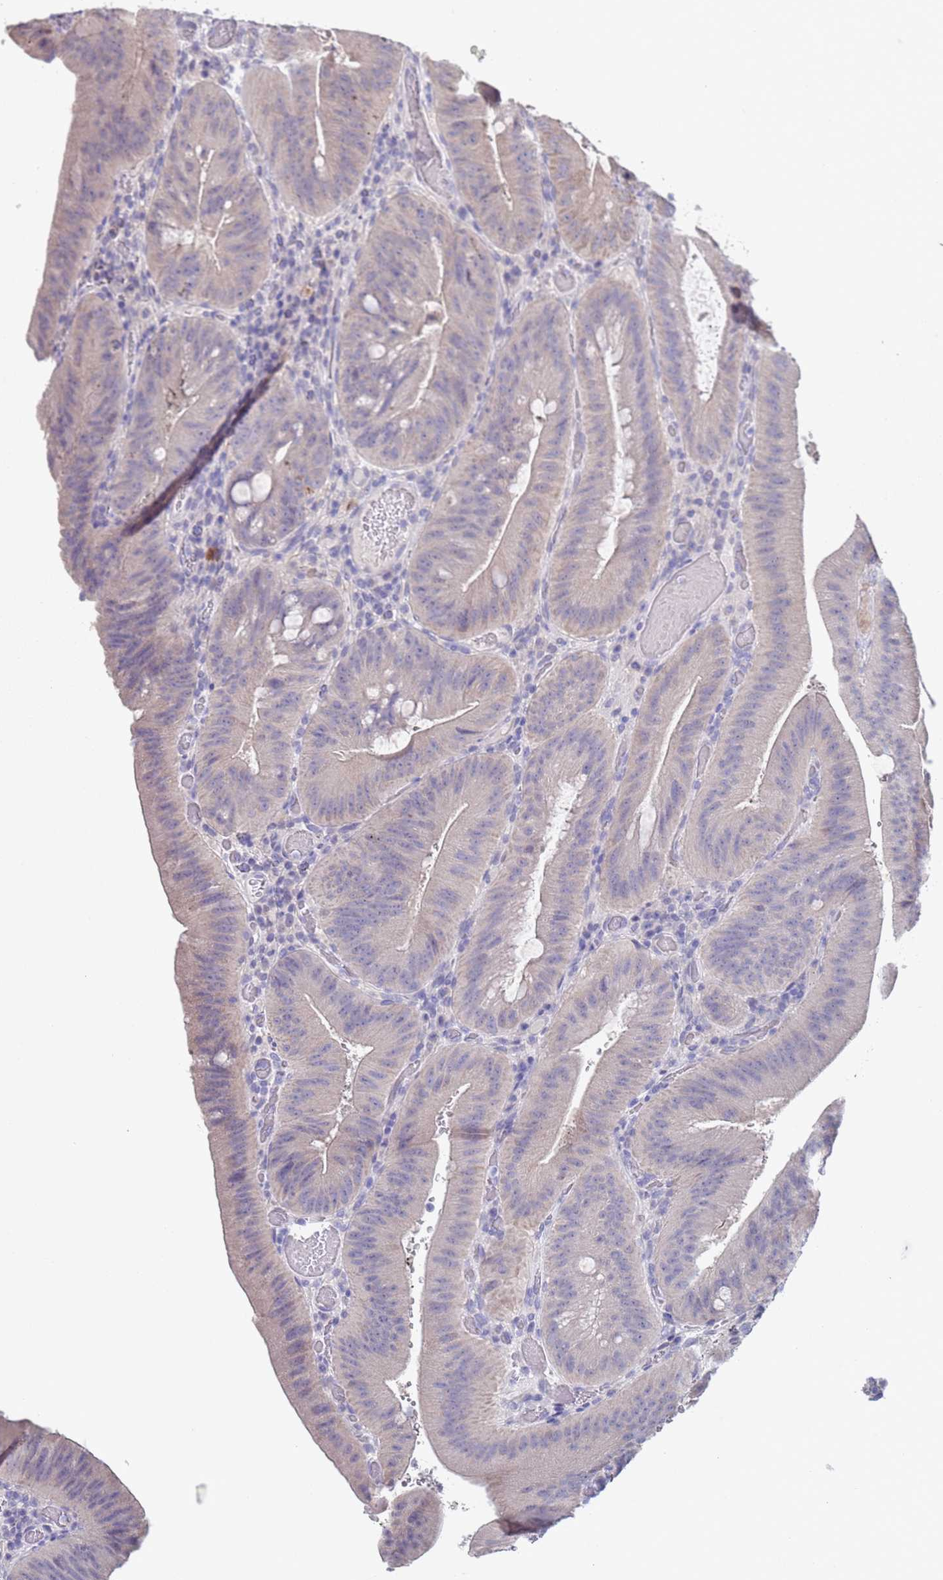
{"staining": {"intensity": "weak", "quantity": "<25%", "location": "cytoplasmic/membranous"}, "tissue": "colorectal cancer", "cell_type": "Tumor cells", "image_type": "cancer", "snomed": [{"axis": "morphology", "description": "Adenocarcinoma, NOS"}, {"axis": "topography", "description": "Colon"}], "caption": "This is a photomicrograph of immunohistochemistry staining of adenocarcinoma (colorectal), which shows no staining in tumor cells.", "gene": "SPIRE2", "patient": {"sex": "female", "age": 43}}